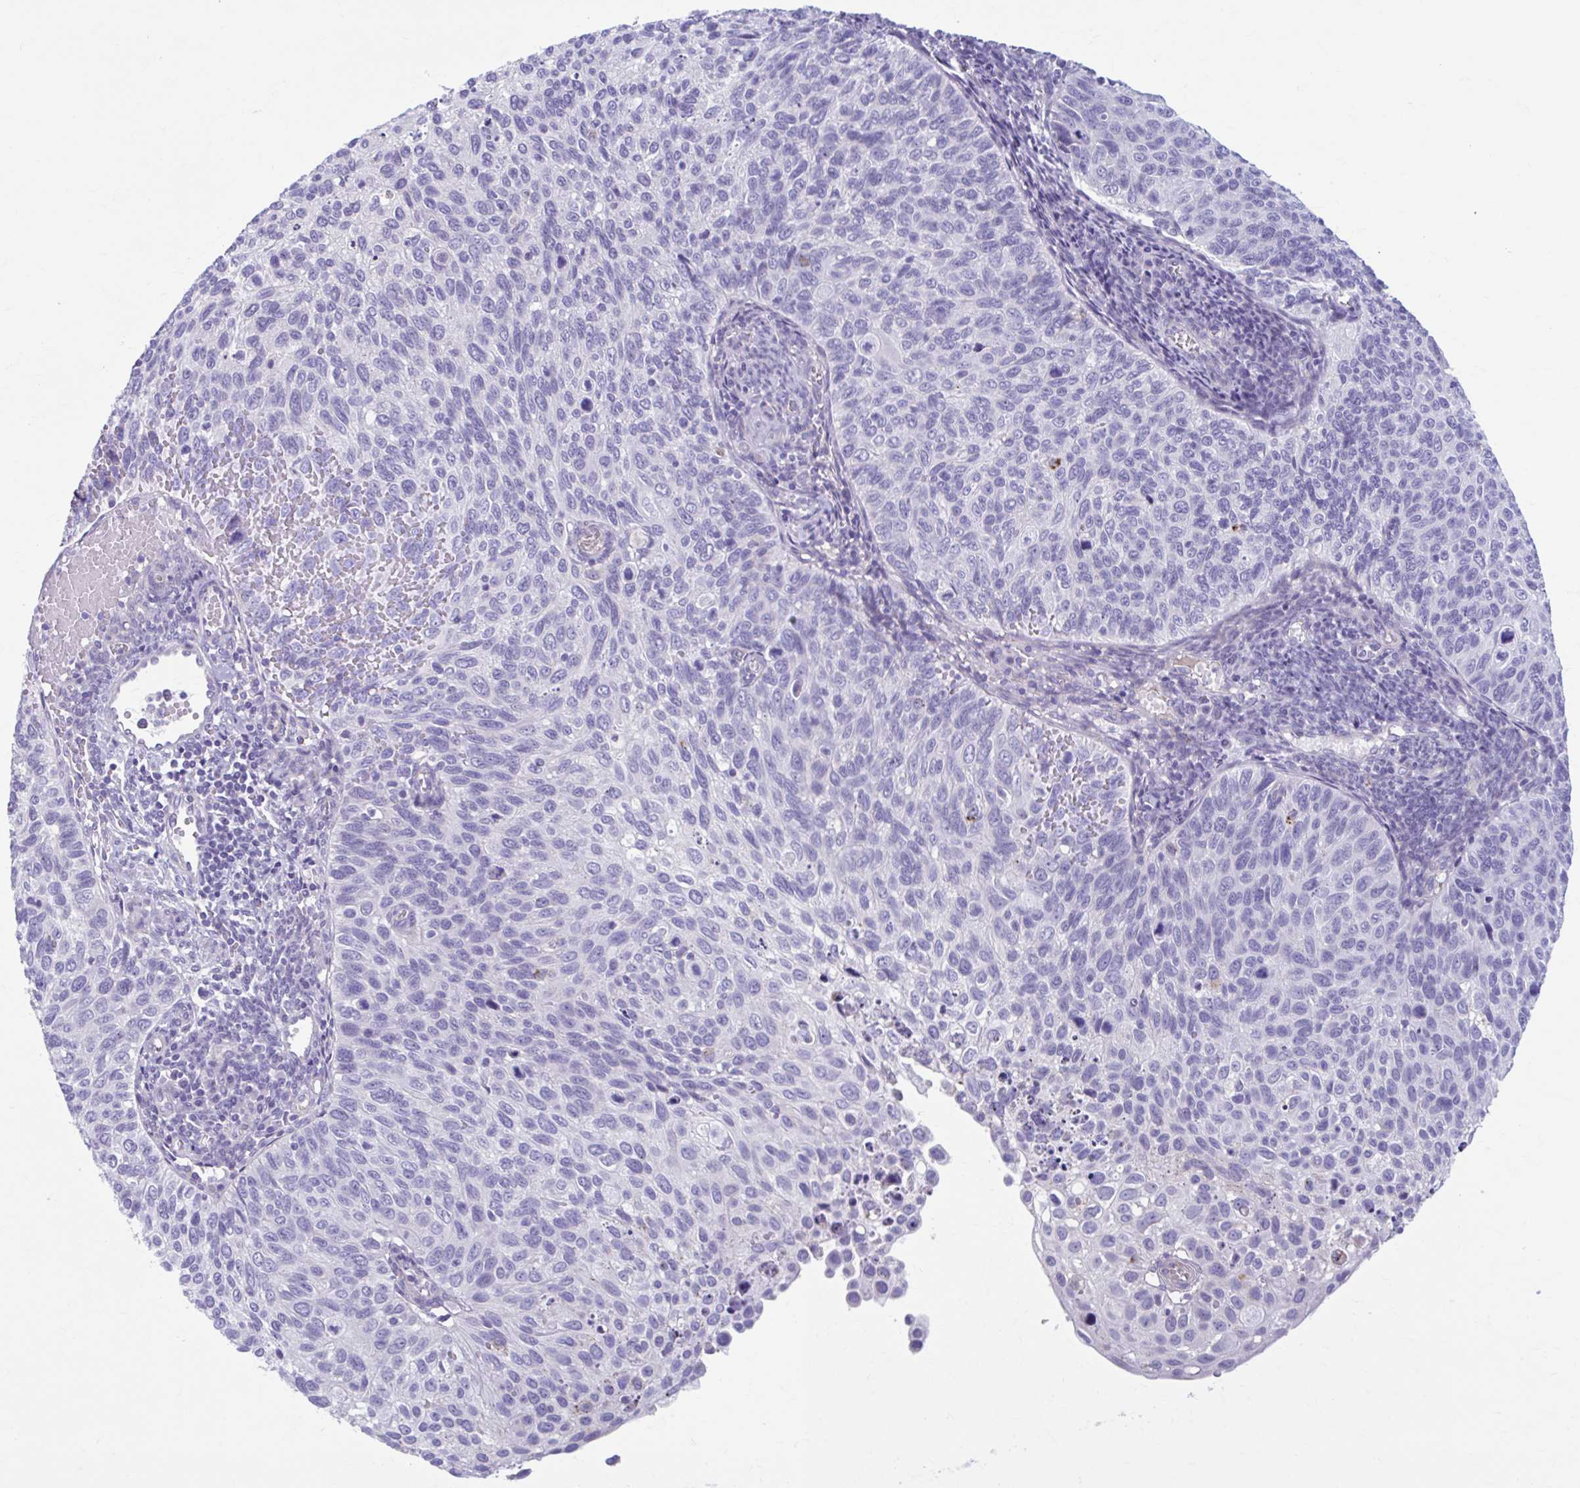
{"staining": {"intensity": "negative", "quantity": "none", "location": "none"}, "tissue": "cervical cancer", "cell_type": "Tumor cells", "image_type": "cancer", "snomed": [{"axis": "morphology", "description": "Squamous cell carcinoma, NOS"}, {"axis": "topography", "description": "Cervix"}], "caption": "Photomicrograph shows no protein expression in tumor cells of cervical squamous cell carcinoma tissue.", "gene": "C12orf71", "patient": {"sex": "female", "age": 70}}